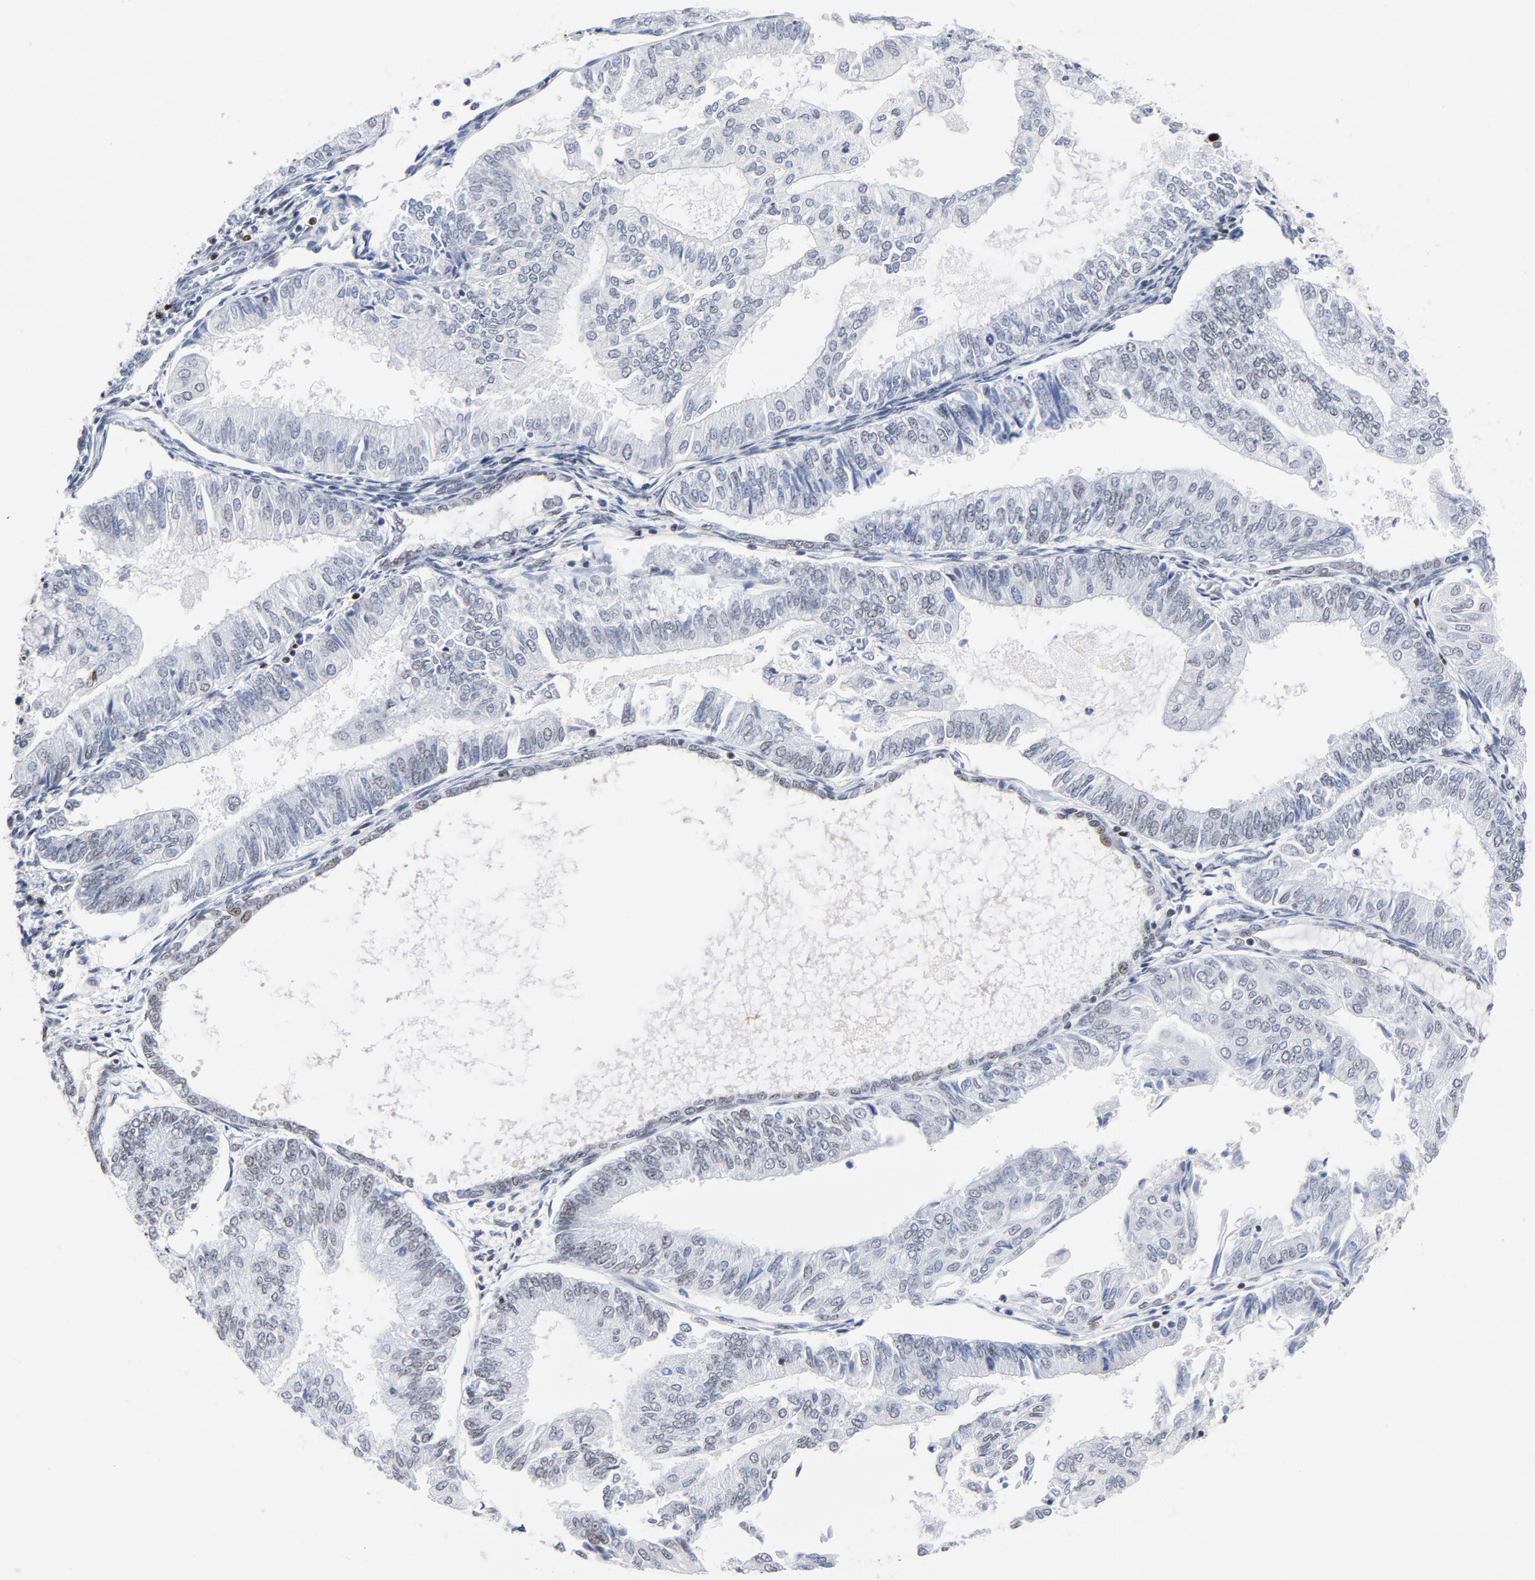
{"staining": {"intensity": "strong", "quantity": ">75%", "location": "nuclear"}, "tissue": "endometrial cancer", "cell_type": "Tumor cells", "image_type": "cancer", "snomed": [{"axis": "morphology", "description": "Adenocarcinoma, NOS"}, {"axis": "topography", "description": "Endometrium"}], "caption": "IHC photomicrograph of endometrial cancer (adenocarcinoma) stained for a protein (brown), which exhibits high levels of strong nuclear expression in about >75% of tumor cells.", "gene": "XRCC5", "patient": {"sex": "female", "age": 59}}